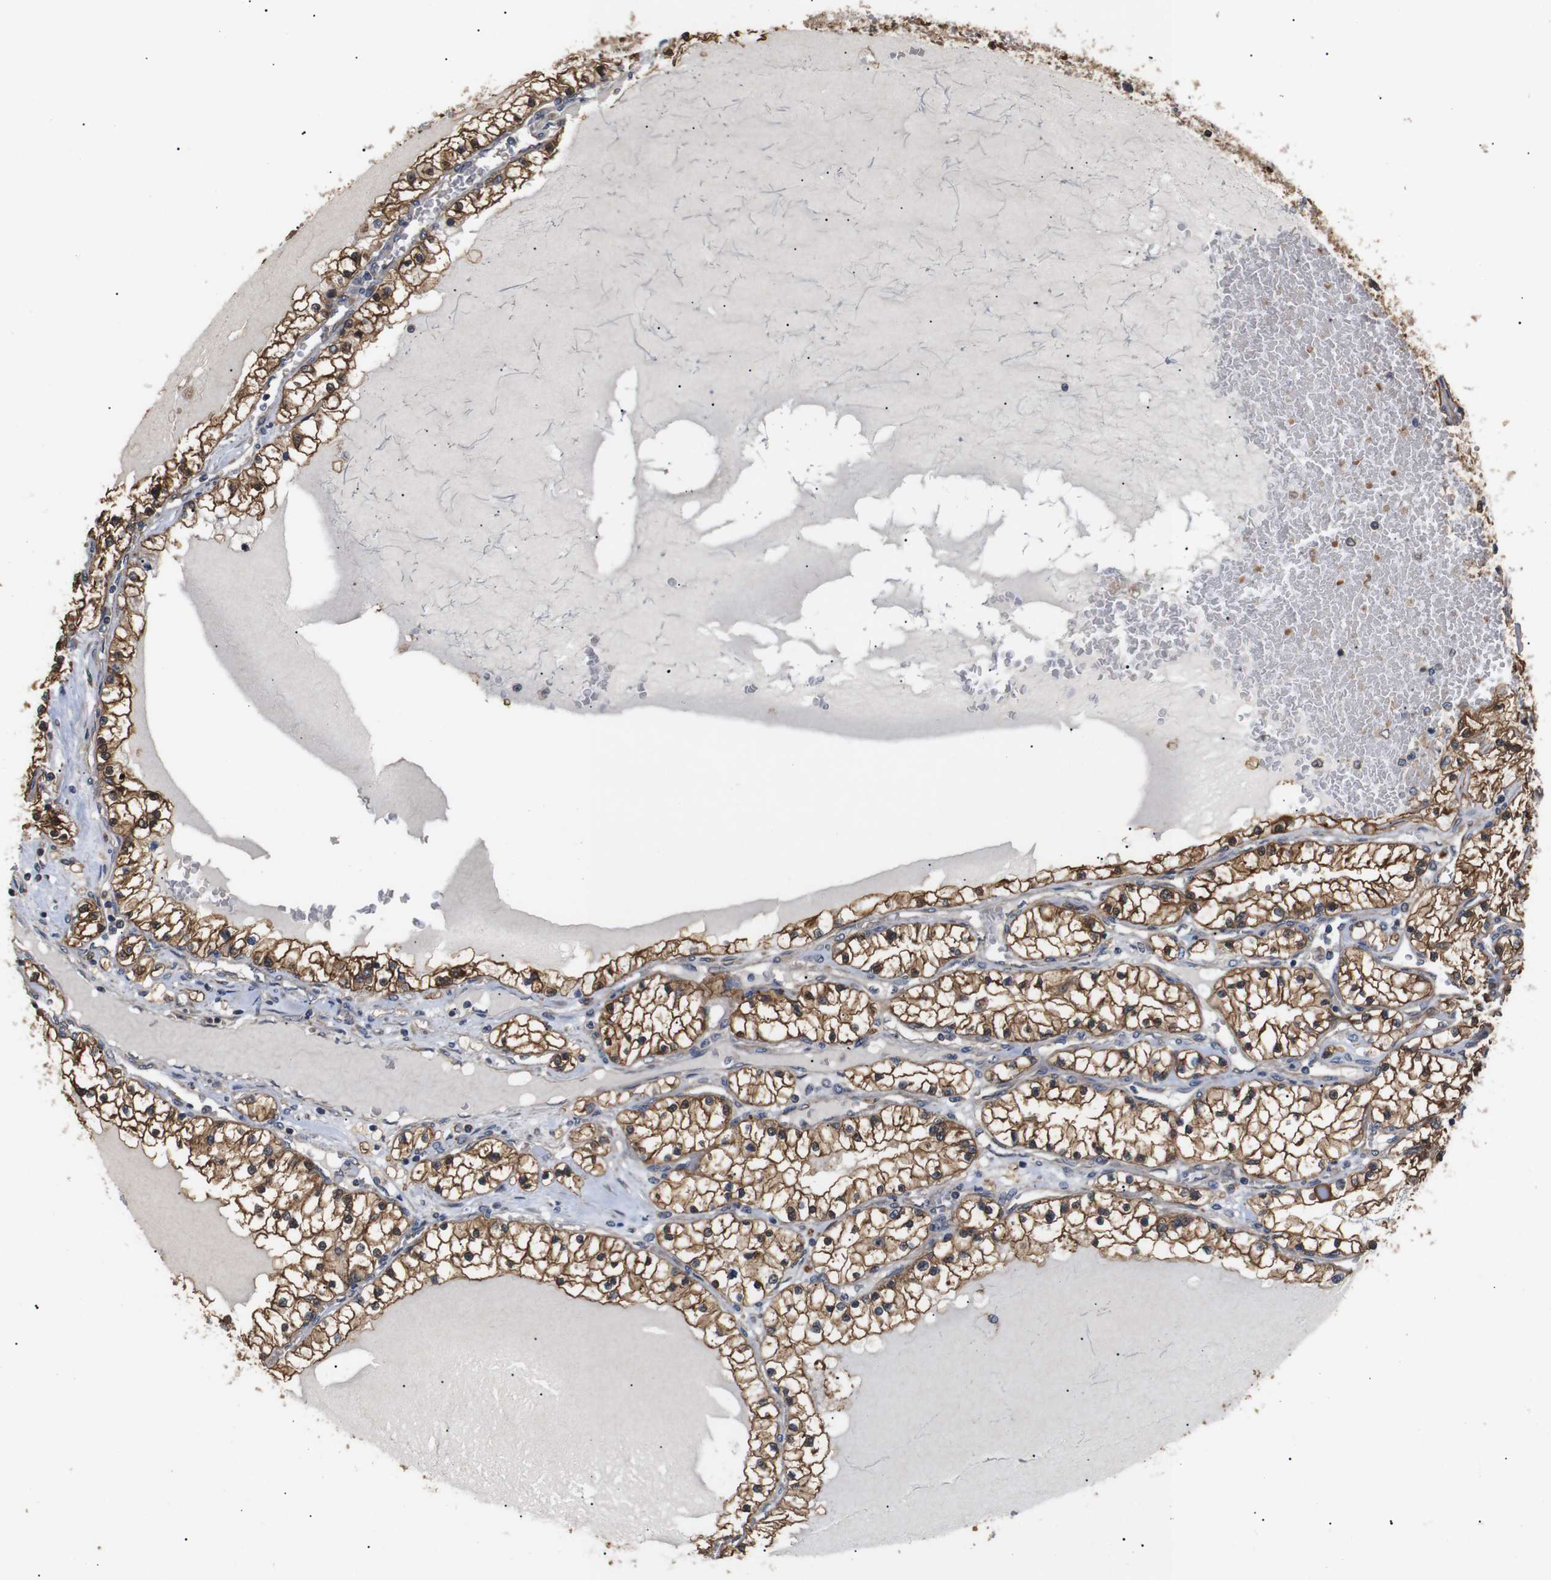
{"staining": {"intensity": "strong", "quantity": ">75%", "location": "cytoplasmic/membranous"}, "tissue": "renal cancer", "cell_type": "Tumor cells", "image_type": "cancer", "snomed": [{"axis": "morphology", "description": "Adenocarcinoma, NOS"}, {"axis": "topography", "description": "Kidney"}], "caption": "There is high levels of strong cytoplasmic/membranous expression in tumor cells of renal cancer (adenocarcinoma), as demonstrated by immunohistochemical staining (brown color).", "gene": "DDR1", "patient": {"sex": "male", "age": 68}}